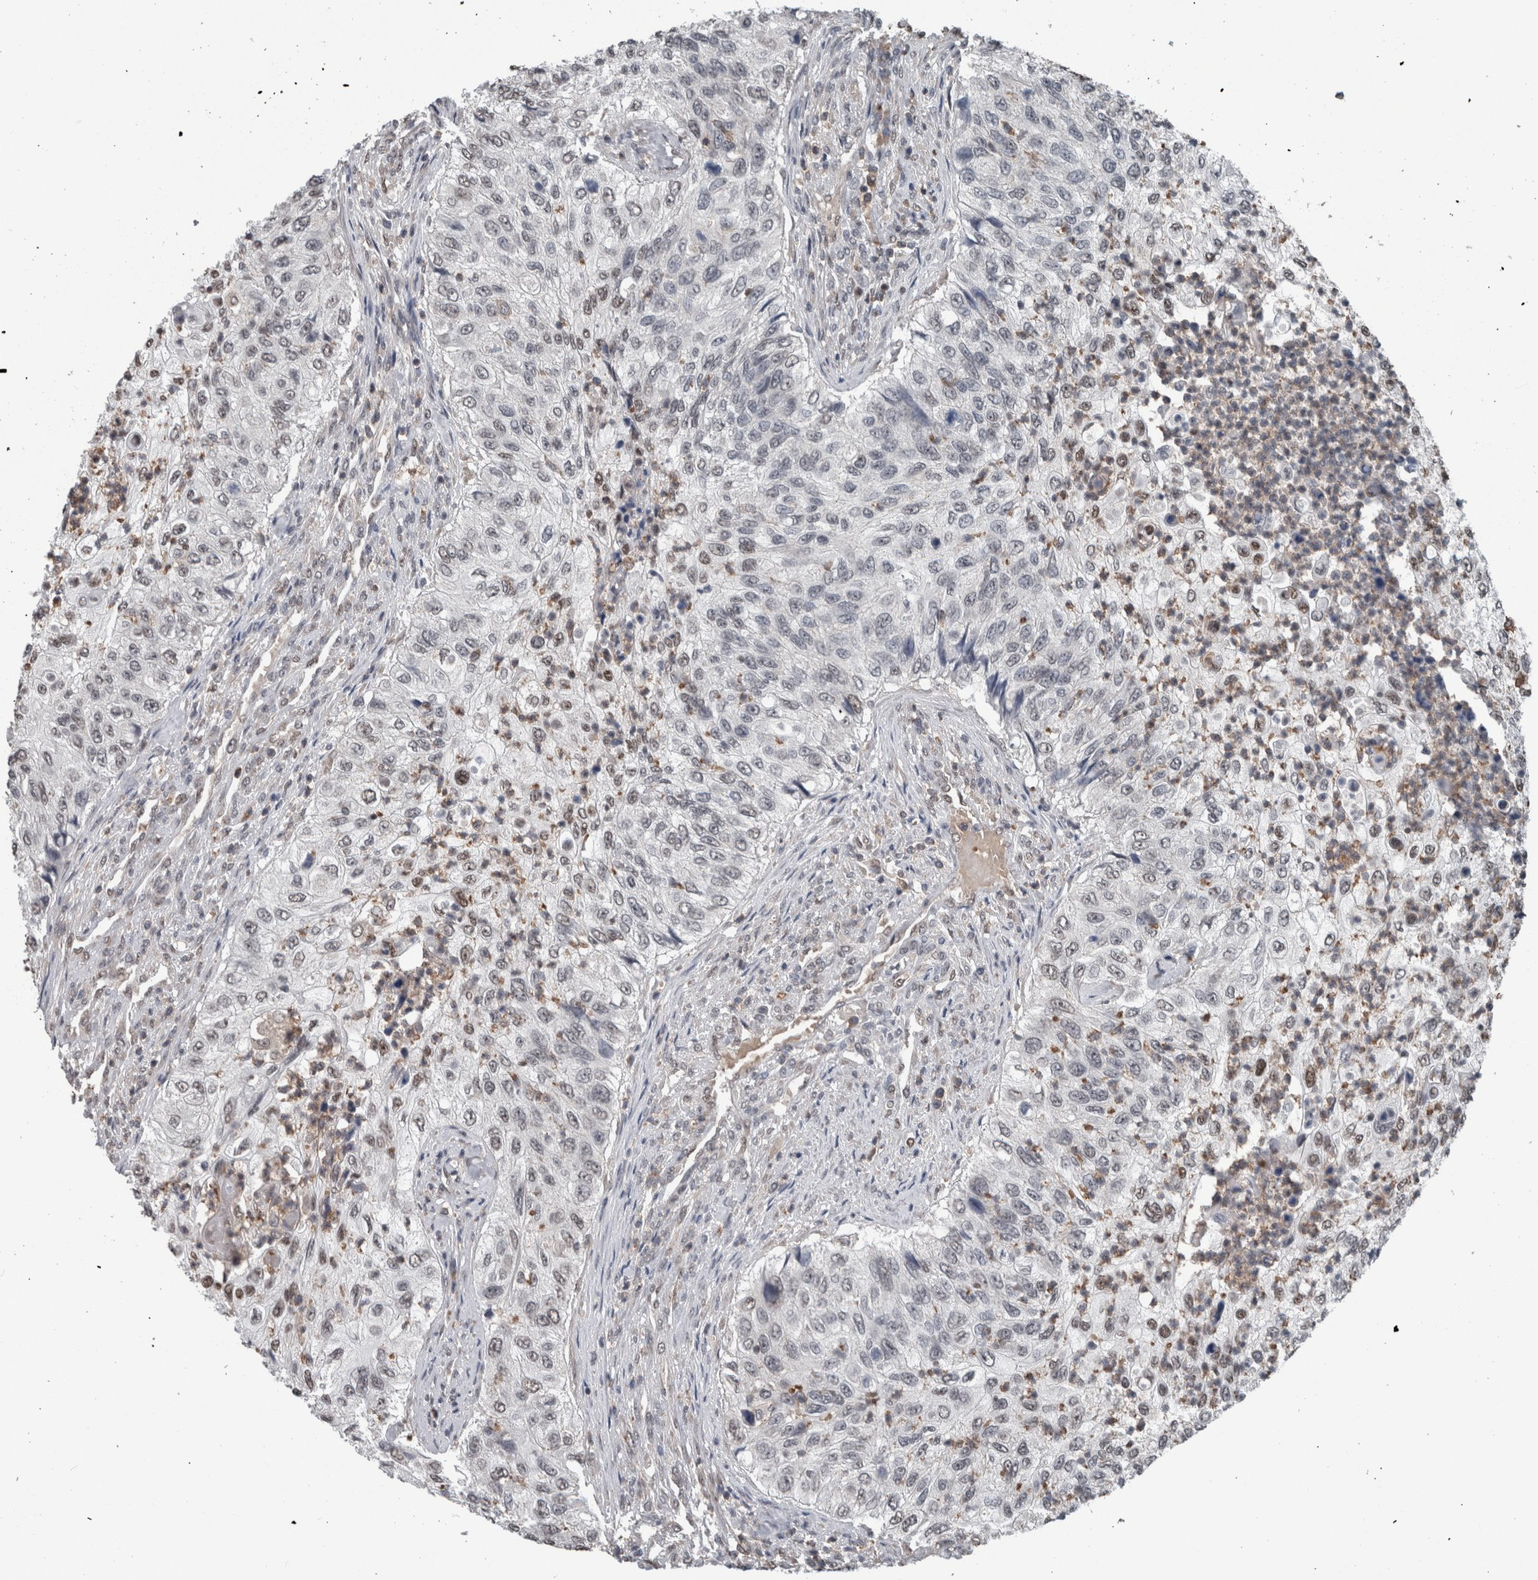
{"staining": {"intensity": "negative", "quantity": "none", "location": "none"}, "tissue": "urothelial cancer", "cell_type": "Tumor cells", "image_type": "cancer", "snomed": [{"axis": "morphology", "description": "Urothelial carcinoma, High grade"}, {"axis": "topography", "description": "Urinary bladder"}], "caption": "Tumor cells are negative for protein expression in human urothelial cancer.", "gene": "MAFF", "patient": {"sex": "female", "age": 60}}